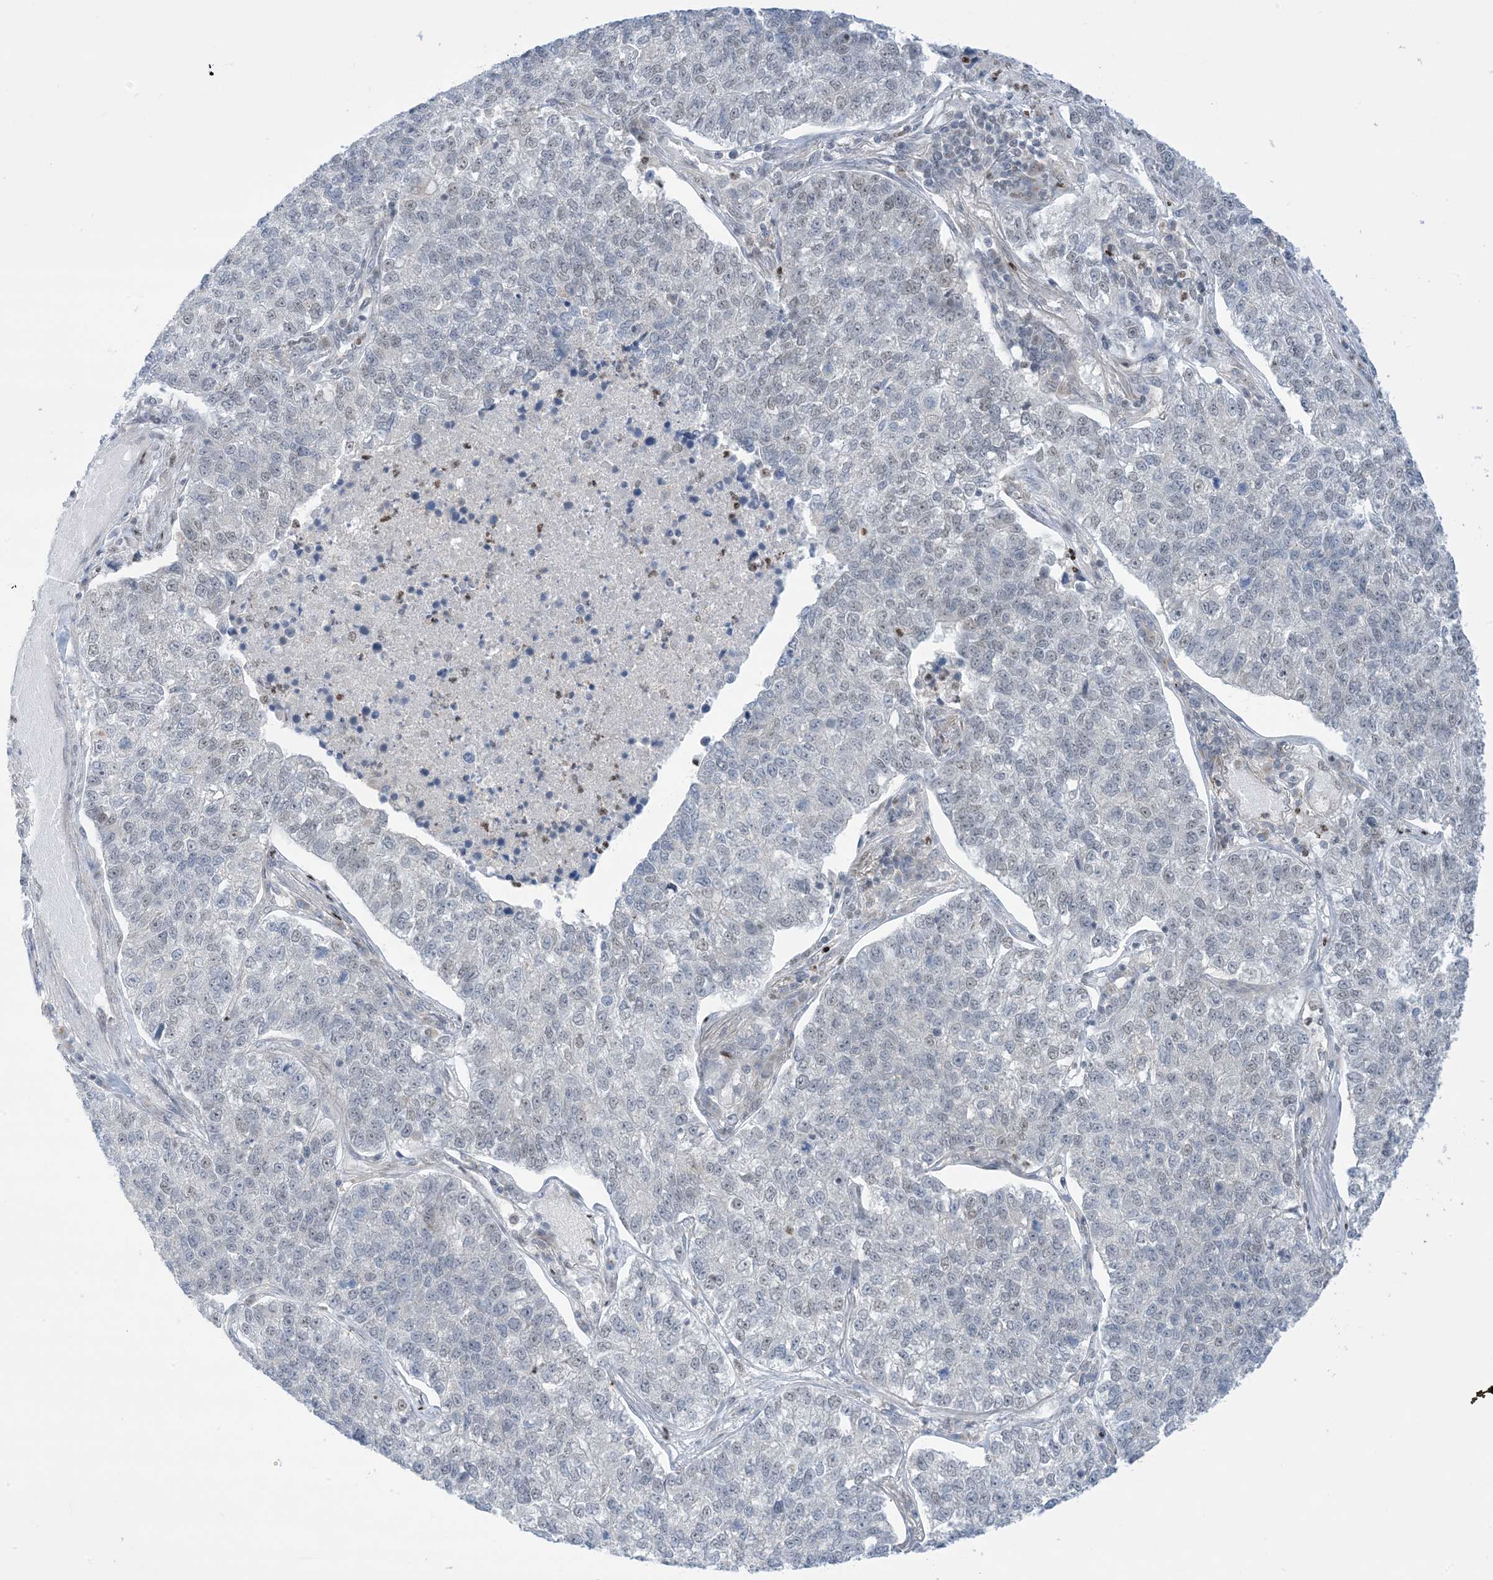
{"staining": {"intensity": "negative", "quantity": "none", "location": "none"}, "tissue": "lung cancer", "cell_type": "Tumor cells", "image_type": "cancer", "snomed": [{"axis": "morphology", "description": "Adenocarcinoma, NOS"}, {"axis": "topography", "description": "Lung"}], "caption": "IHC photomicrograph of neoplastic tissue: human lung adenocarcinoma stained with DAB (3,3'-diaminobenzidine) shows no significant protein expression in tumor cells.", "gene": "TFPT", "patient": {"sex": "male", "age": 49}}